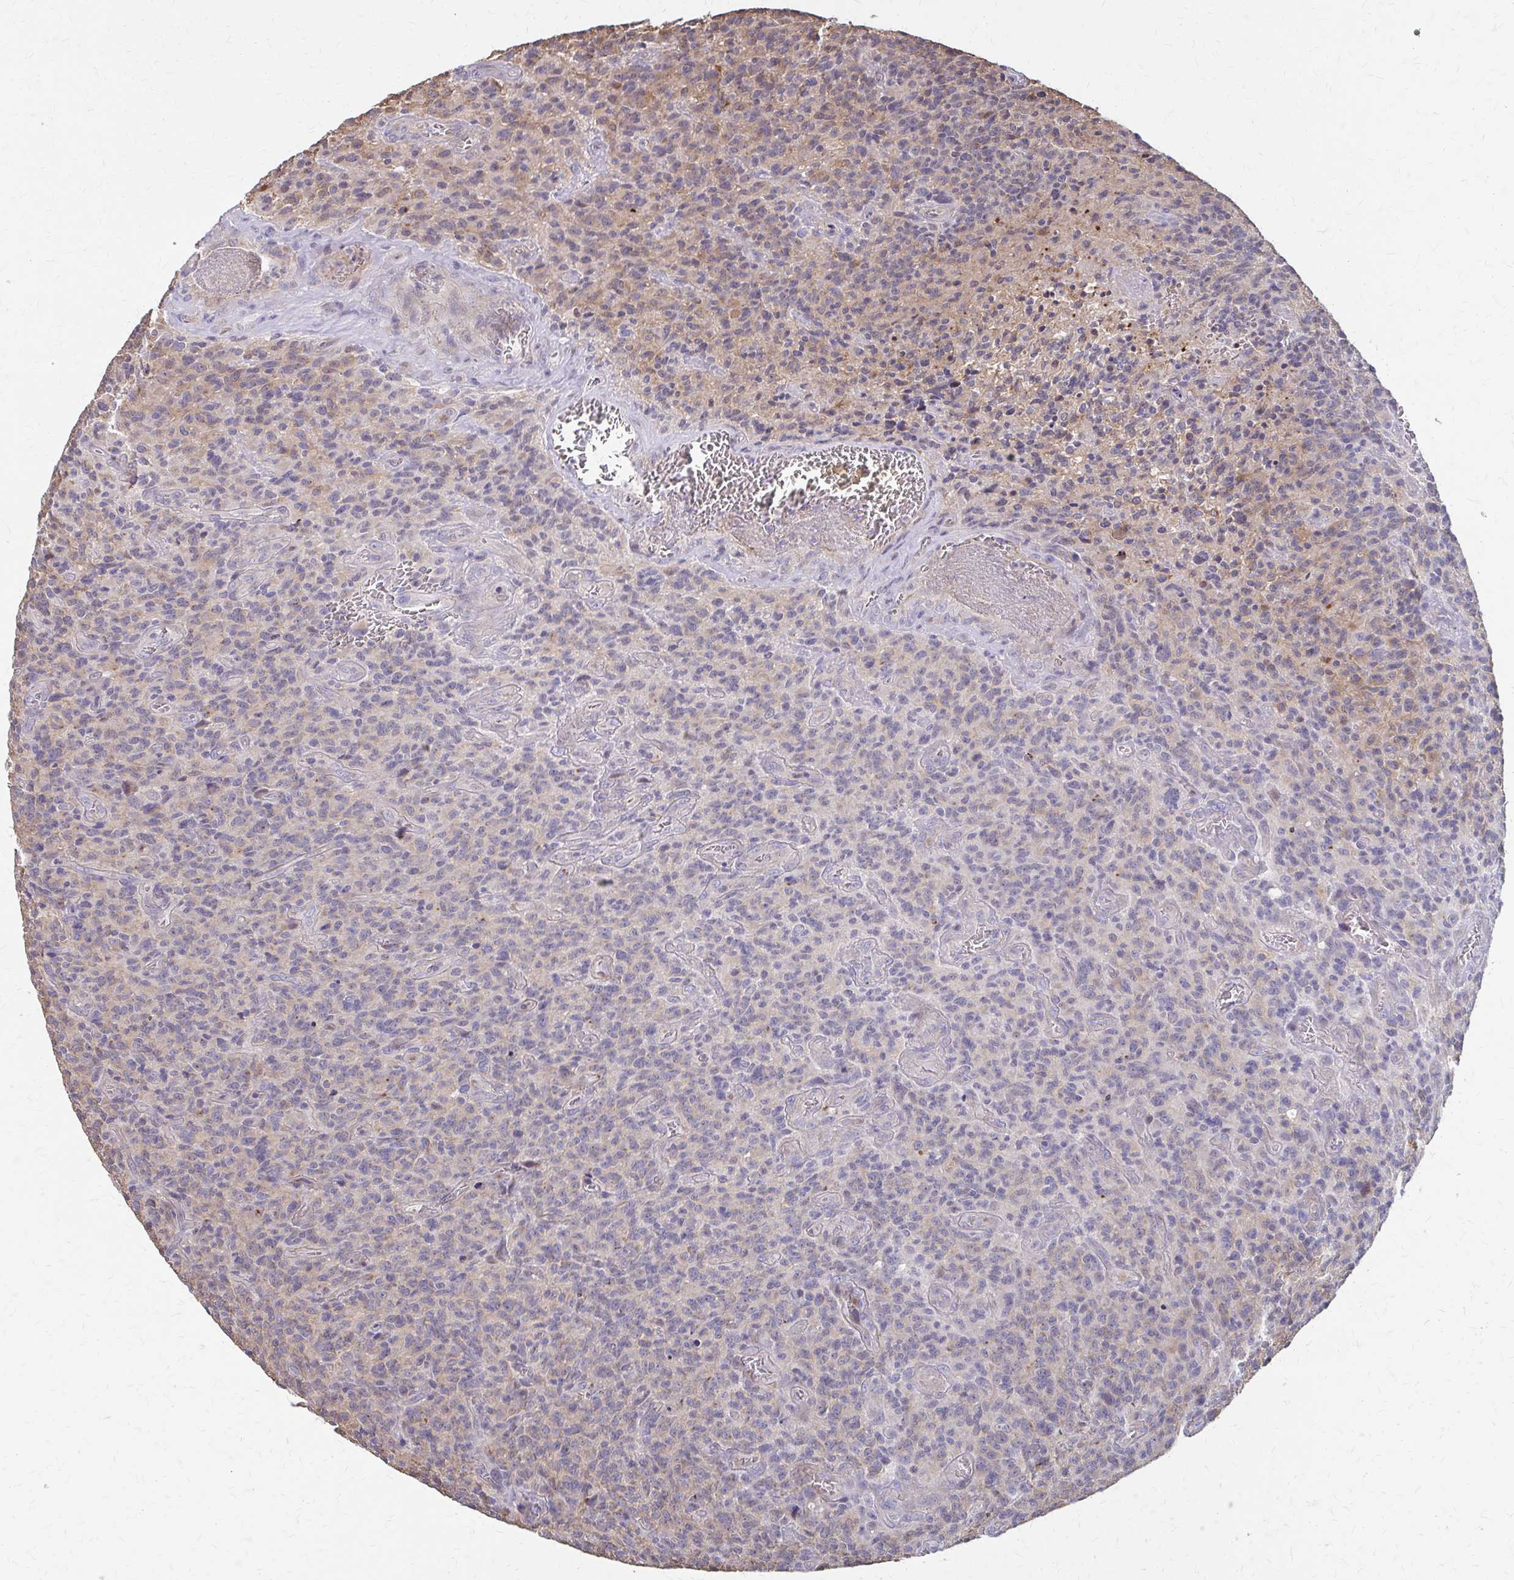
{"staining": {"intensity": "weak", "quantity": "<25%", "location": "cytoplasmic/membranous"}, "tissue": "glioma", "cell_type": "Tumor cells", "image_type": "cancer", "snomed": [{"axis": "morphology", "description": "Glioma, malignant, High grade"}, {"axis": "topography", "description": "Brain"}], "caption": "High-grade glioma (malignant) was stained to show a protein in brown. There is no significant staining in tumor cells.", "gene": "IFI44L", "patient": {"sex": "male", "age": 76}}